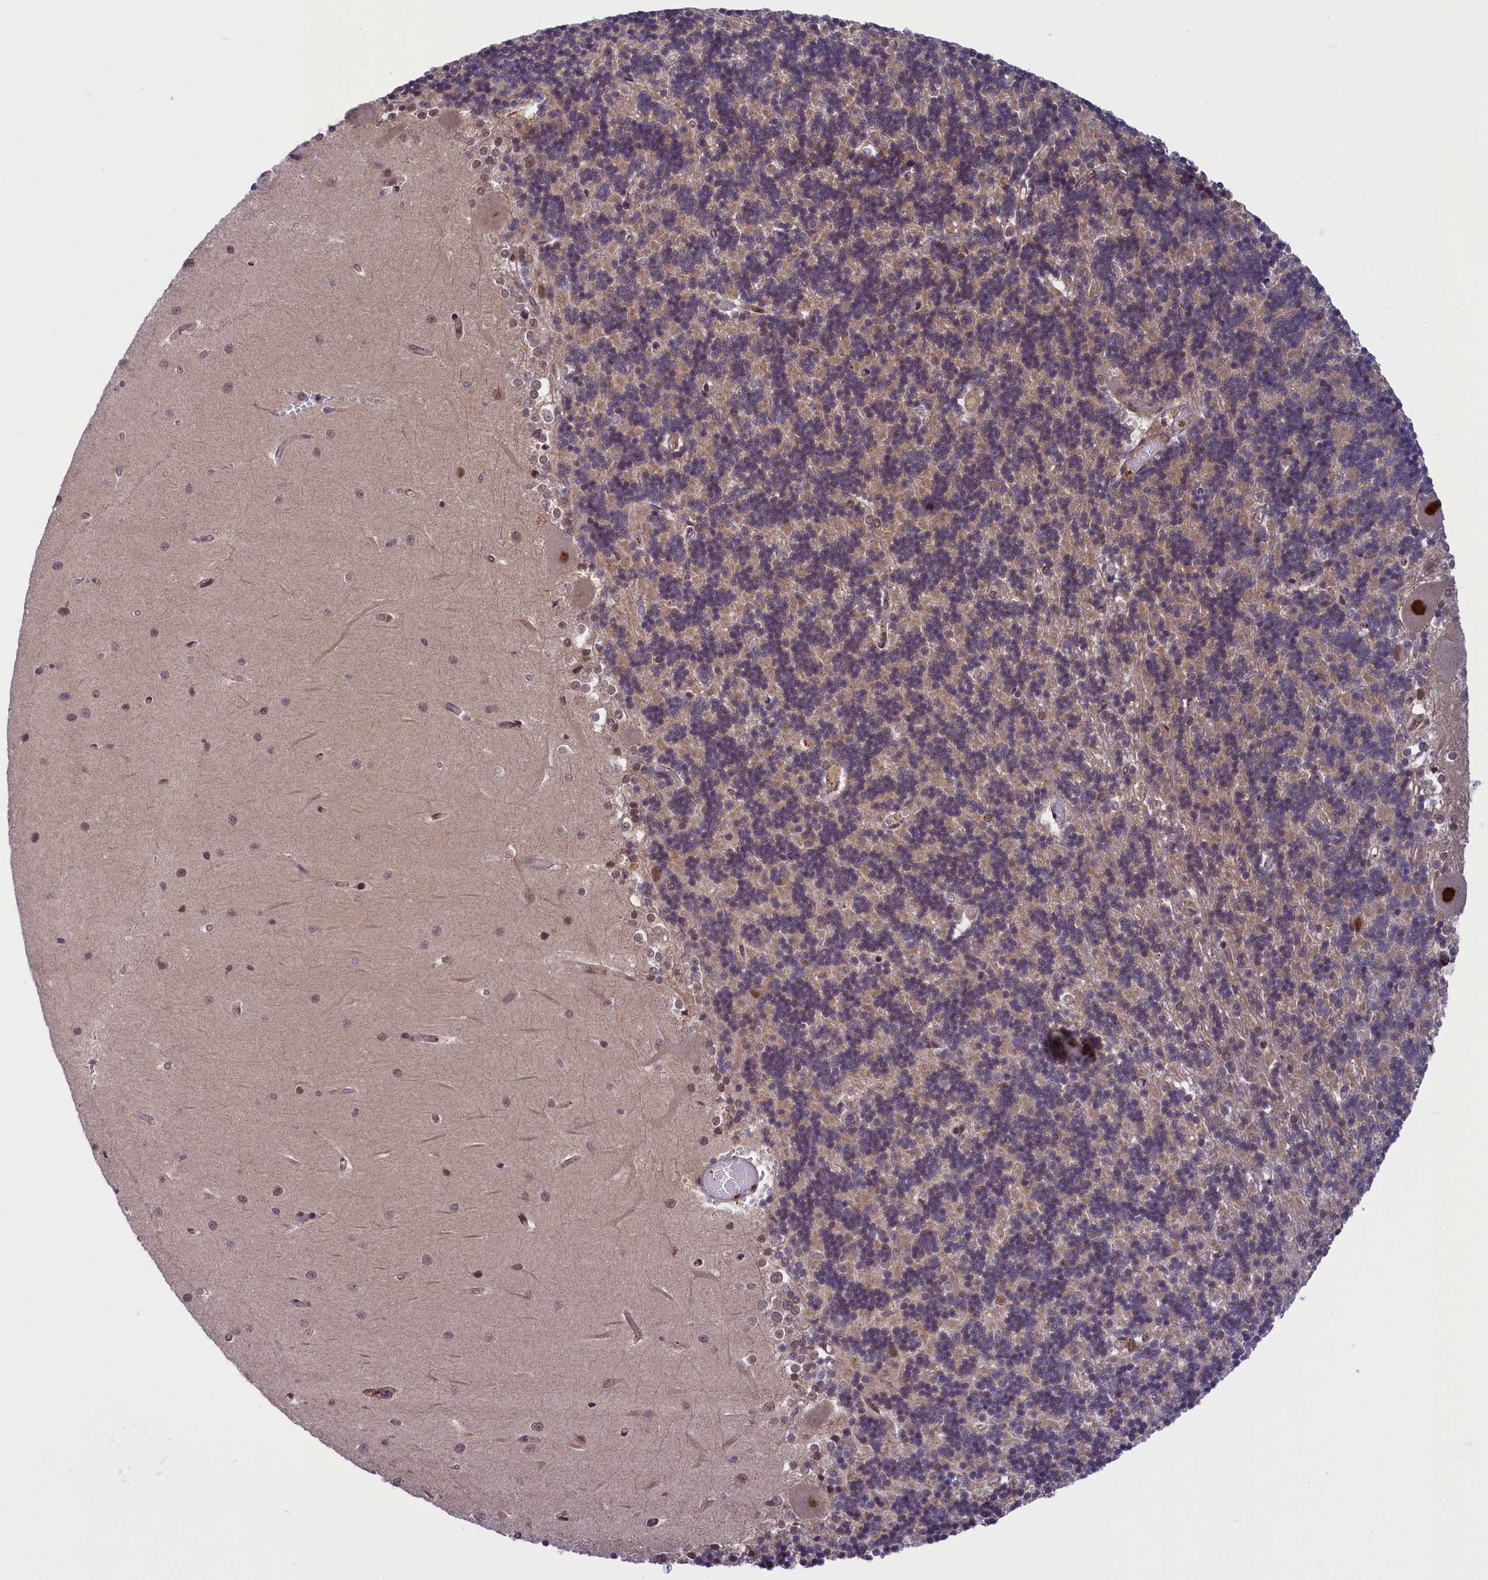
{"staining": {"intensity": "weak", "quantity": "<25%", "location": "cytoplasmic/membranous"}, "tissue": "cerebellum", "cell_type": "Cells in granular layer", "image_type": "normal", "snomed": [{"axis": "morphology", "description": "Normal tissue, NOS"}, {"axis": "topography", "description": "Cerebellum"}], "caption": "The micrograph exhibits no staining of cells in granular layer in benign cerebellum. Nuclei are stained in blue.", "gene": "SLC7A6OS", "patient": {"sex": "male", "age": 37}}